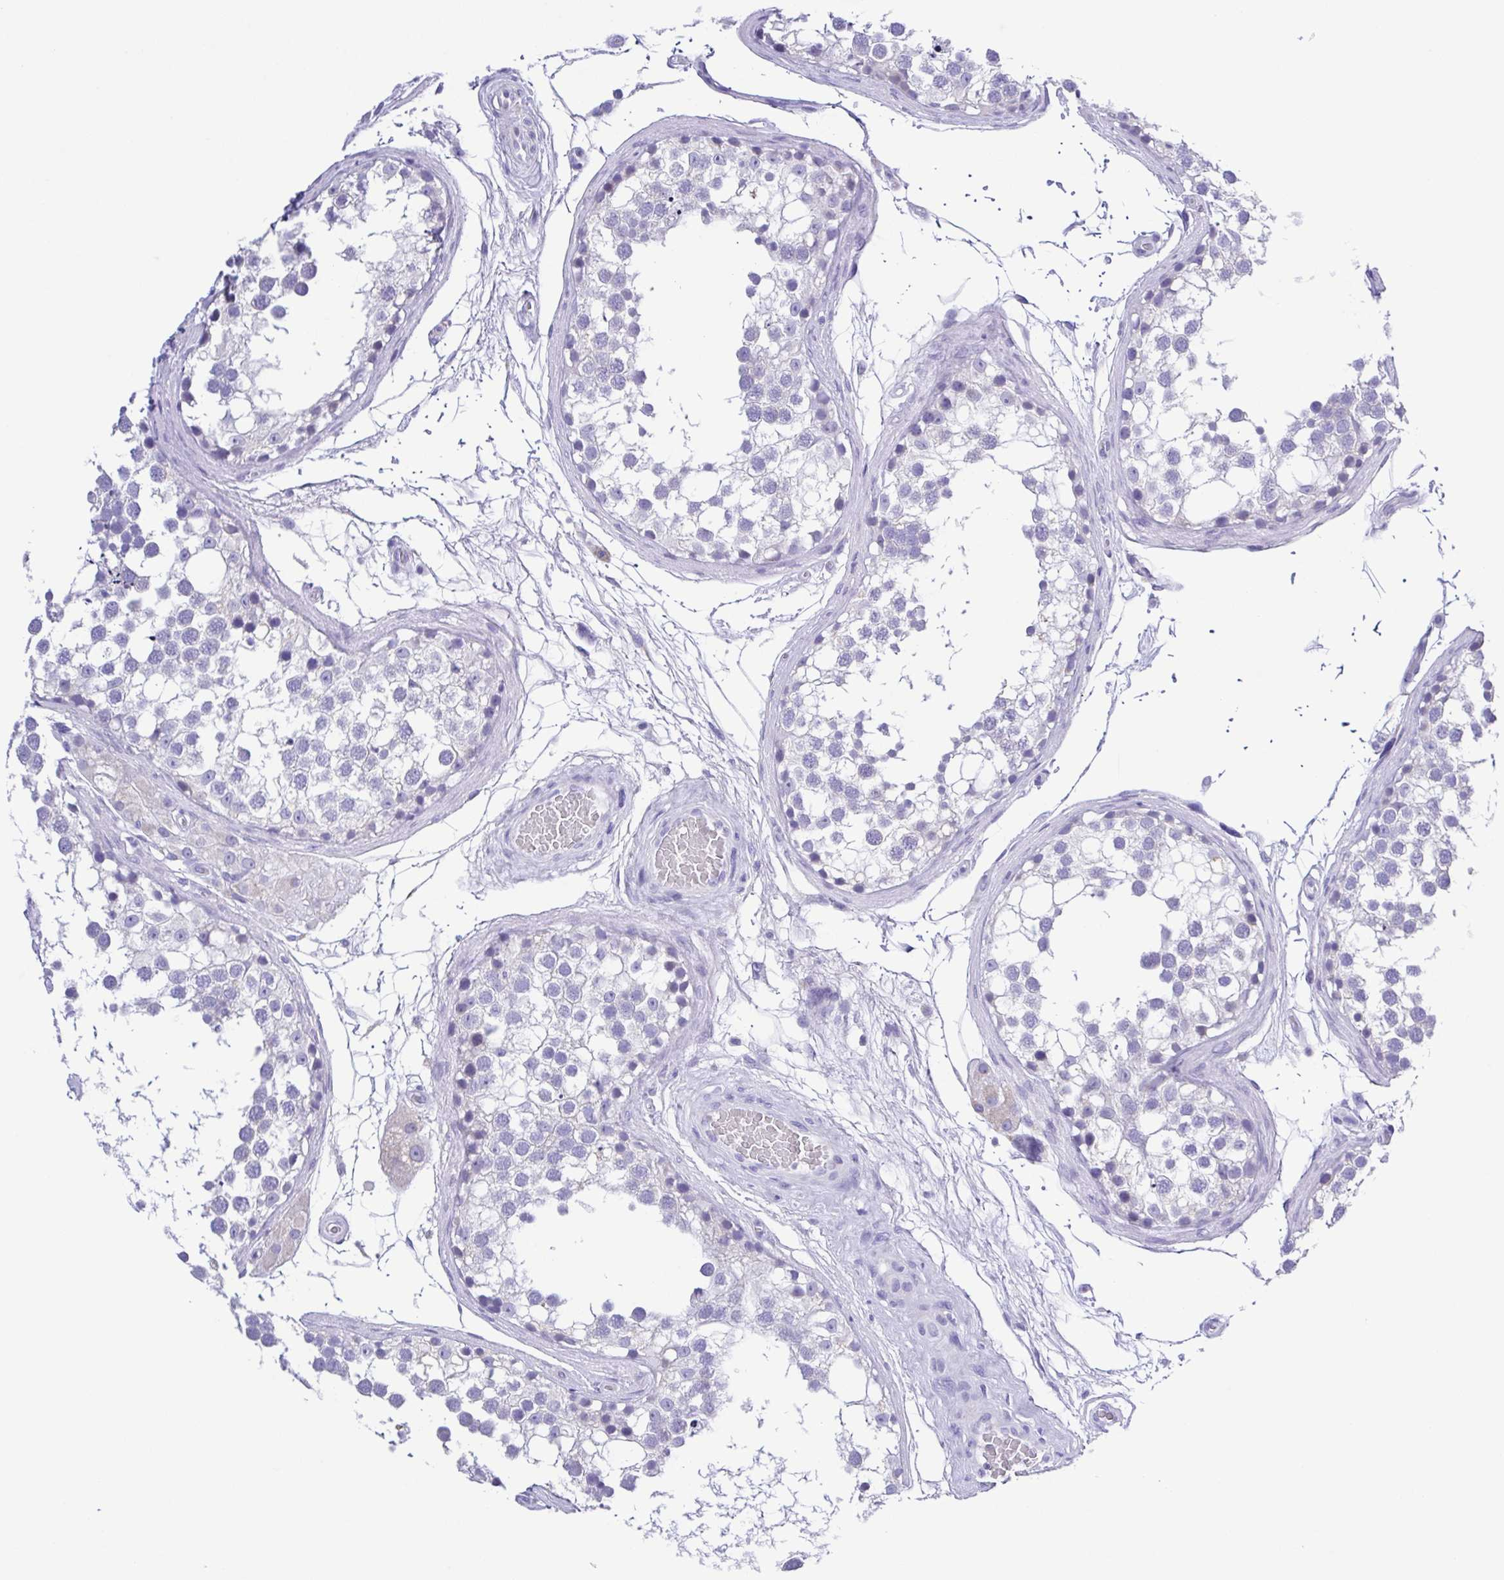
{"staining": {"intensity": "negative", "quantity": "none", "location": "none"}, "tissue": "testis", "cell_type": "Cells in seminiferous ducts", "image_type": "normal", "snomed": [{"axis": "morphology", "description": "Normal tissue, NOS"}, {"axis": "morphology", "description": "Seminoma, NOS"}, {"axis": "topography", "description": "Testis"}], "caption": "An immunohistochemistry (IHC) micrograph of normal testis is shown. There is no staining in cells in seminiferous ducts of testis.", "gene": "CD72", "patient": {"sex": "male", "age": 65}}